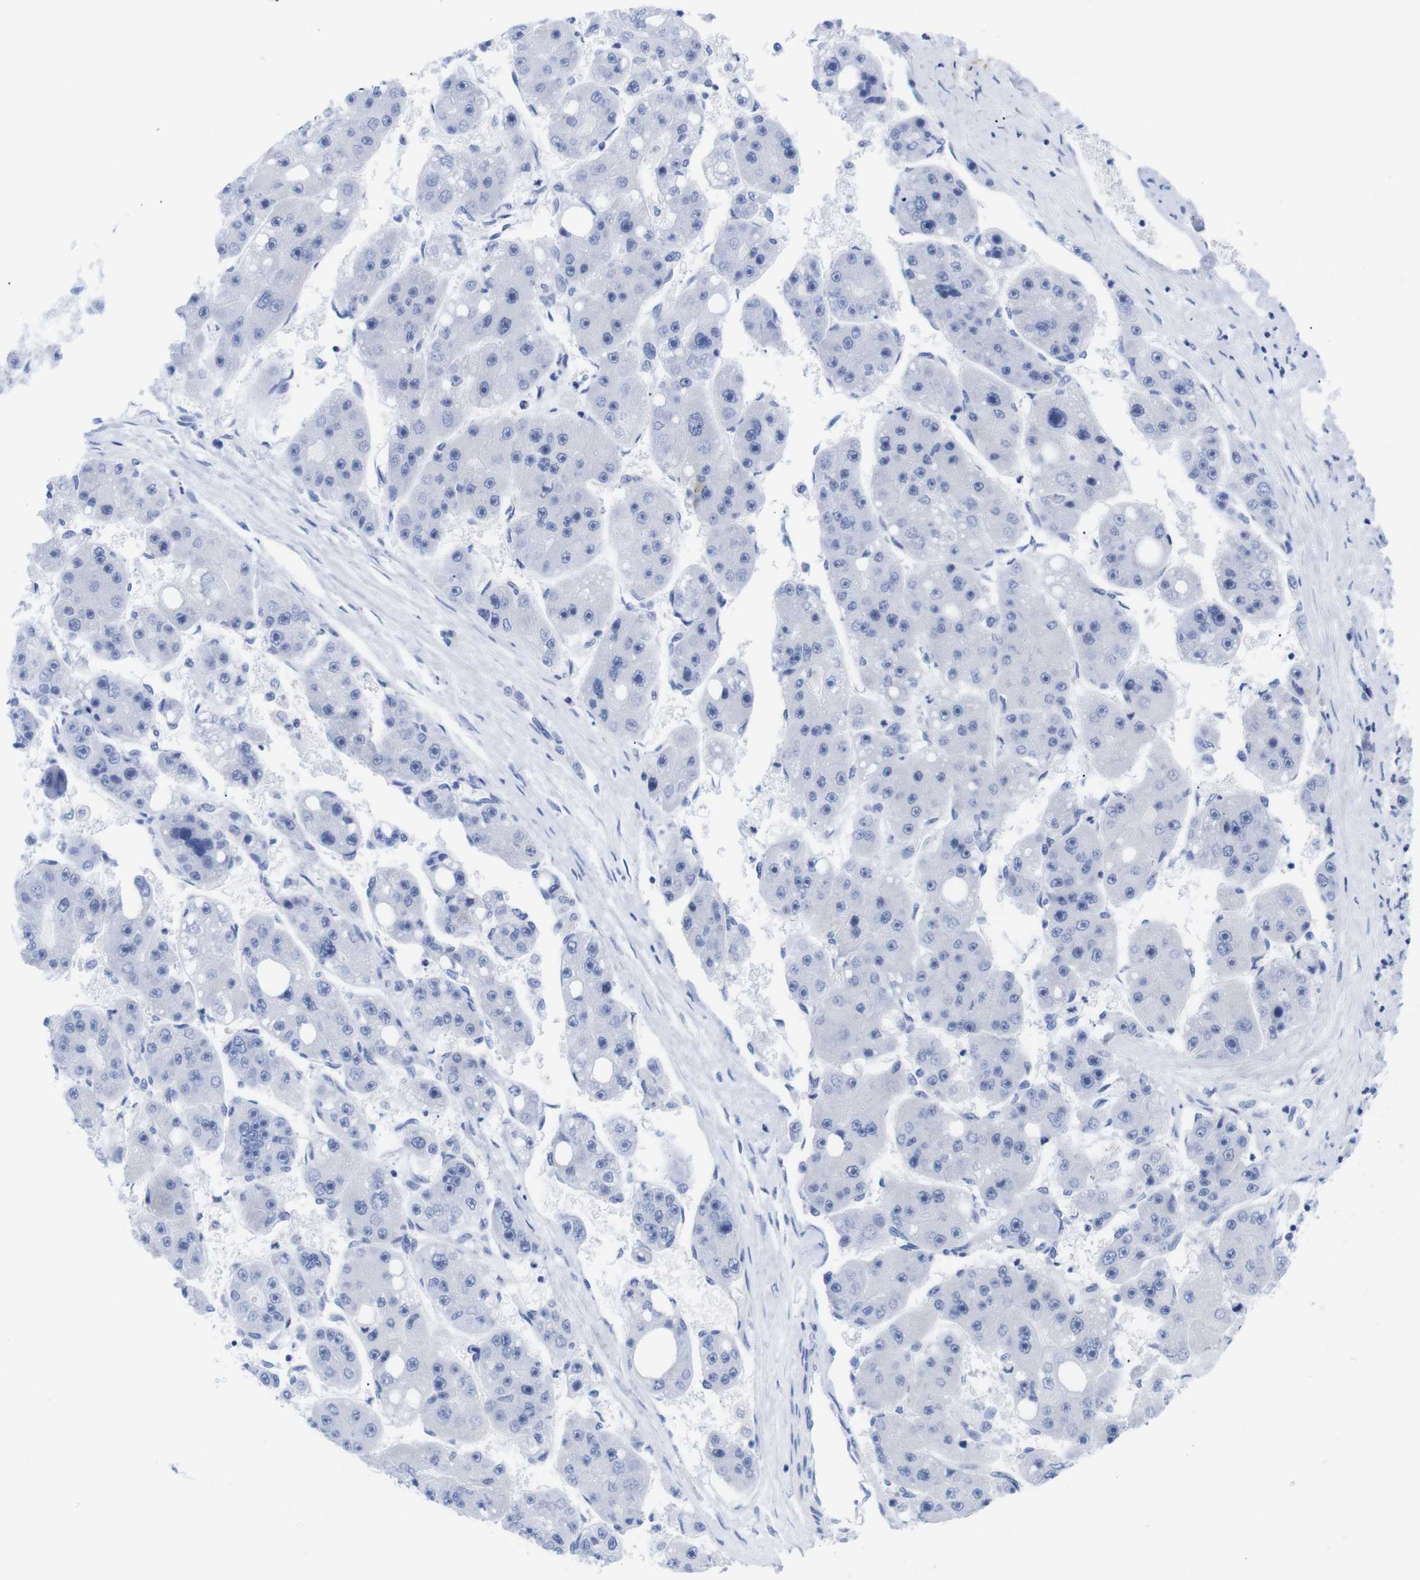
{"staining": {"intensity": "negative", "quantity": "none", "location": "none"}, "tissue": "liver cancer", "cell_type": "Tumor cells", "image_type": "cancer", "snomed": [{"axis": "morphology", "description": "Carcinoma, Hepatocellular, NOS"}, {"axis": "topography", "description": "Liver"}], "caption": "An immunohistochemistry histopathology image of liver cancer (hepatocellular carcinoma) is shown. There is no staining in tumor cells of liver cancer (hepatocellular carcinoma). Brightfield microscopy of immunohistochemistry stained with DAB (3,3'-diaminobenzidine) (brown) and hematoxylin (blue), captured at high magnification.", "gene": "LRRC55", "patient": {"sex": "female", "age": 61}}